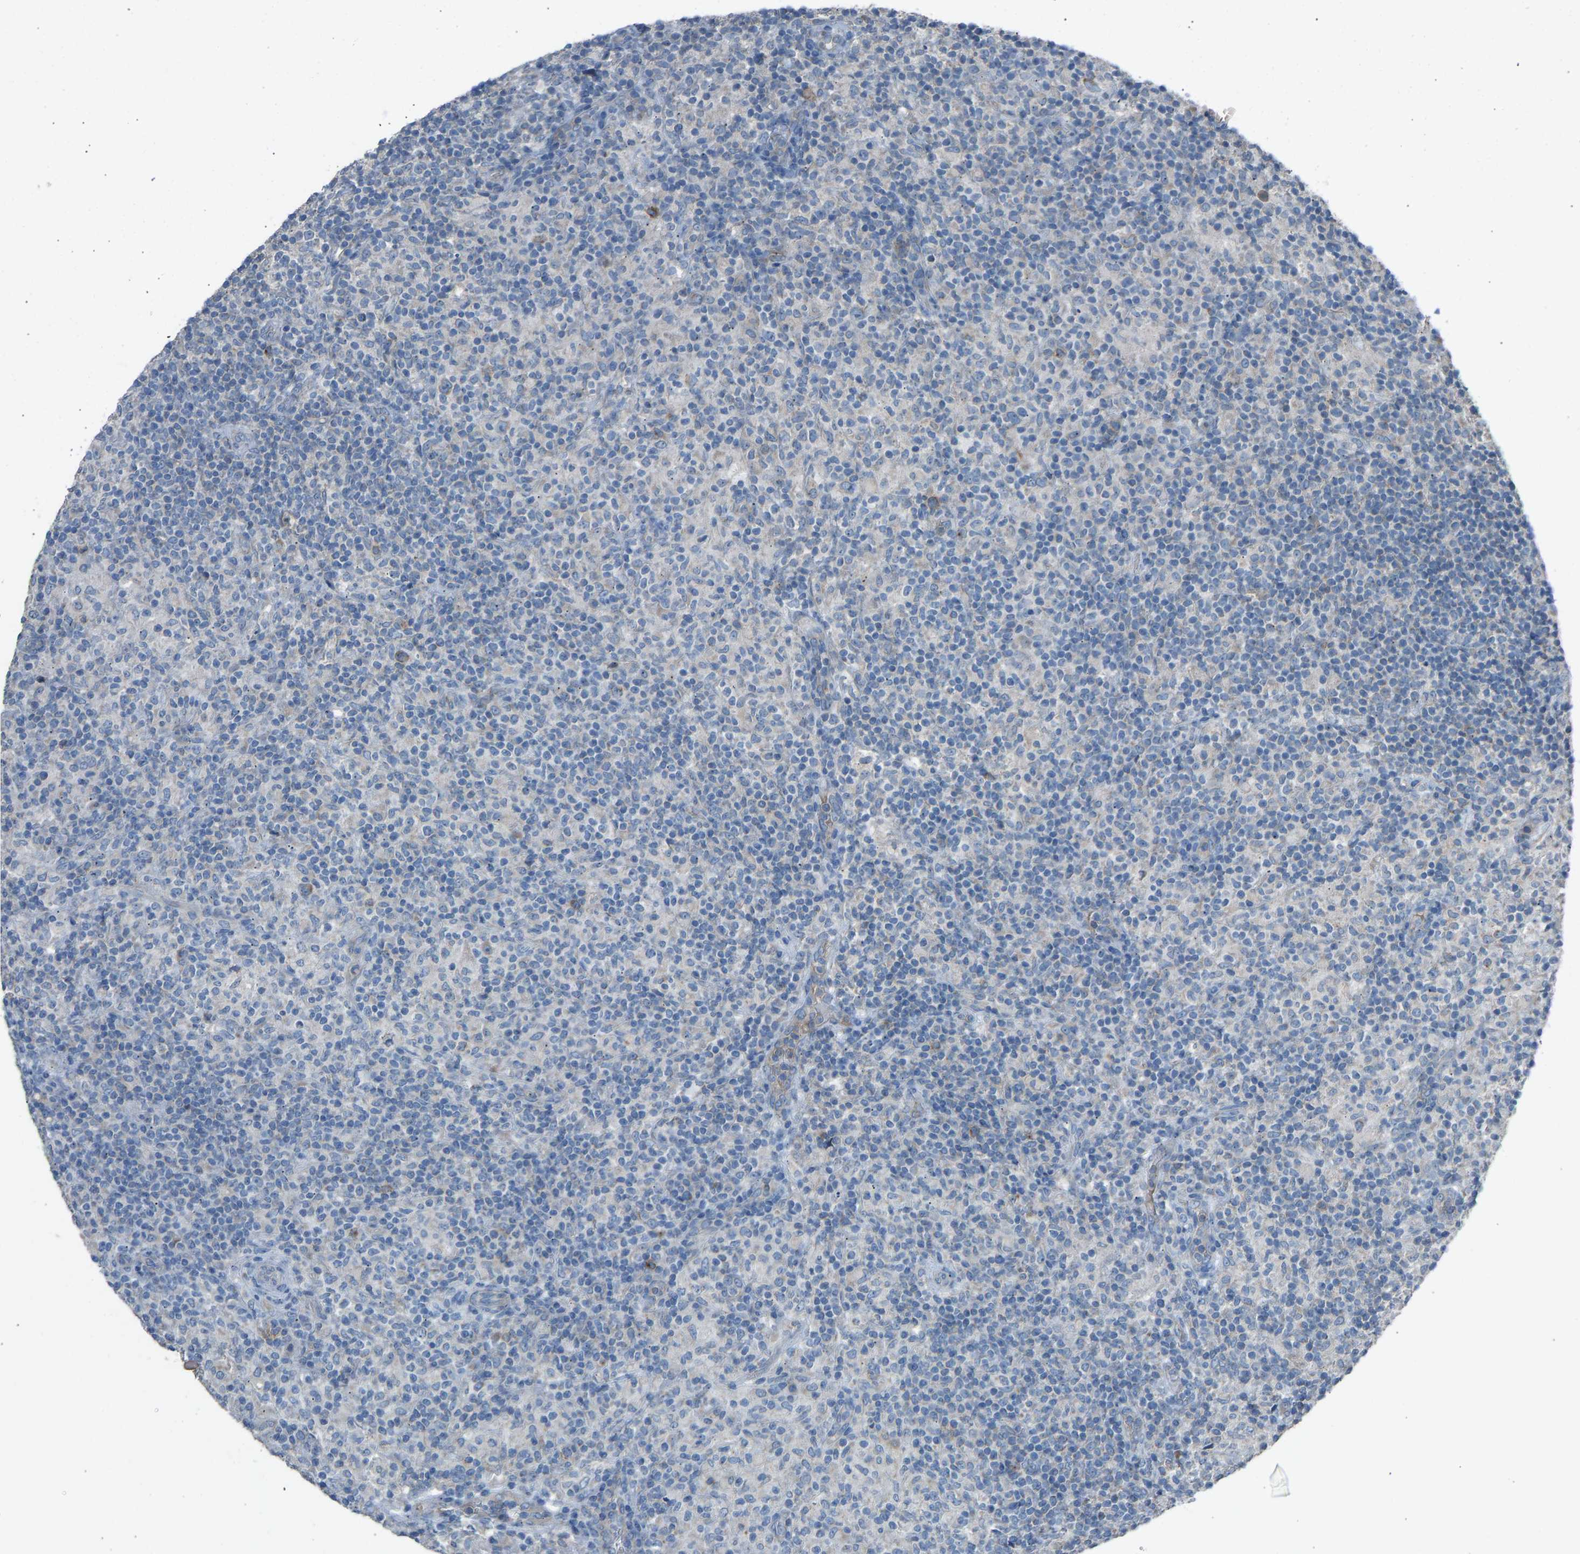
{"staining": {"intensity": "negative", "quantity": "none", "location": "none"}, "tissue": "lymphoma", "cell_type": "Tumor cells", "image_type": "cancer", "snomed": [{"axis": "morphology", "description": "Hodgkin's disease, NOS"}, {"axis": "topography", "description": "Lymph node"}], "caption": "Image shows no significant protein positivity in tumor cells of Hodgkin's disease.", "gene": "TGFBR3", "patient": {"sex": "male", "age": 70}}